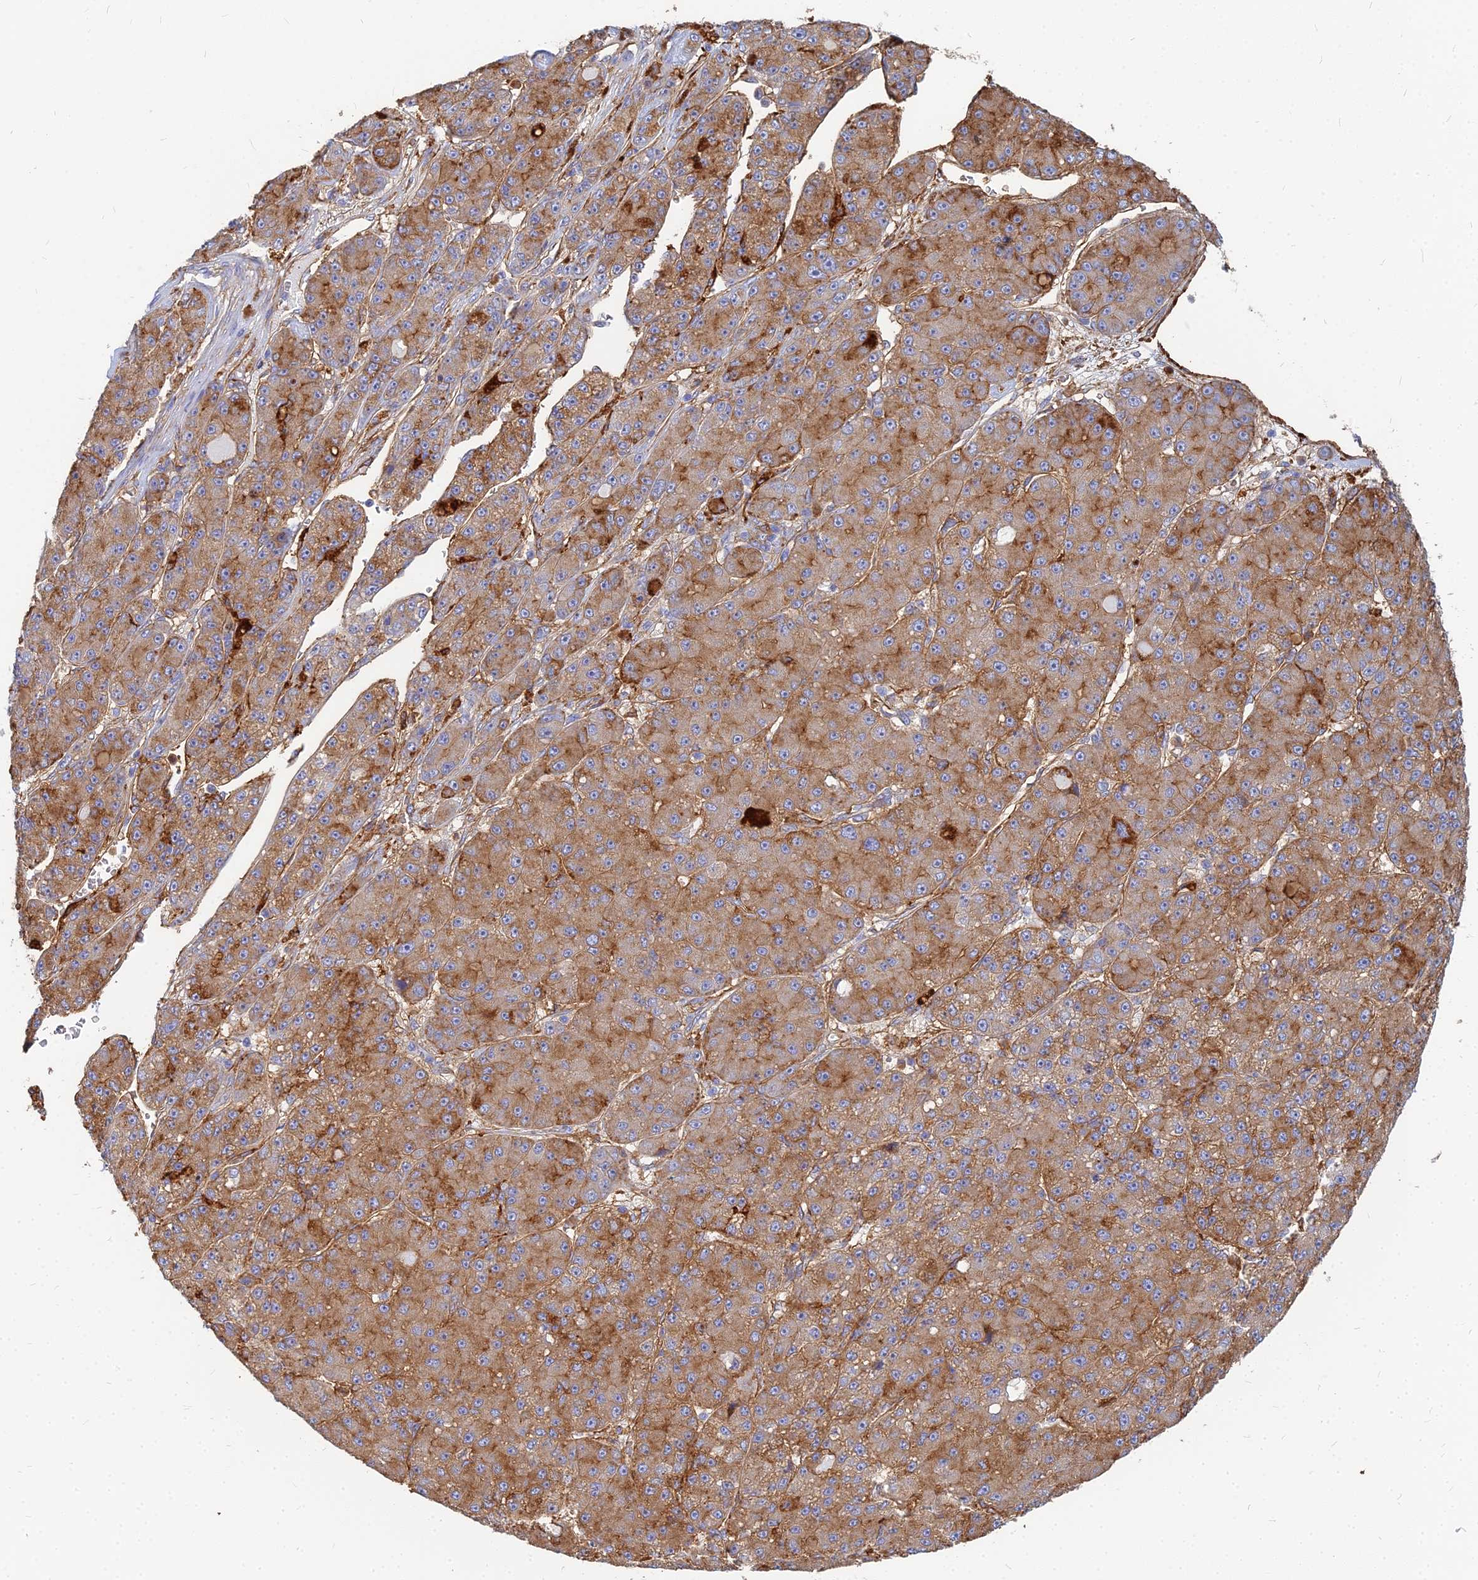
{"staining": {"intensity": "moderate", "quantity": ">75%", "location": "cytoplasmic/membranous"}, "tissue": "liver cancer", "cell_type": "Tumor cells", "image_type": "cancer", "snomed": [{"axis": "morphology", "description": "Carcinoma, Hepatocellular, NOS"}, {"axis": "topography", "description": "Liver"}], "caption": "Protein staining demonstrates moderate cytoplasmic/membranous positivity in approximately >75% of tumor cells in liver cancer.", "gene": "VAT1", "patient": {"sex": "male", "age": 67}}